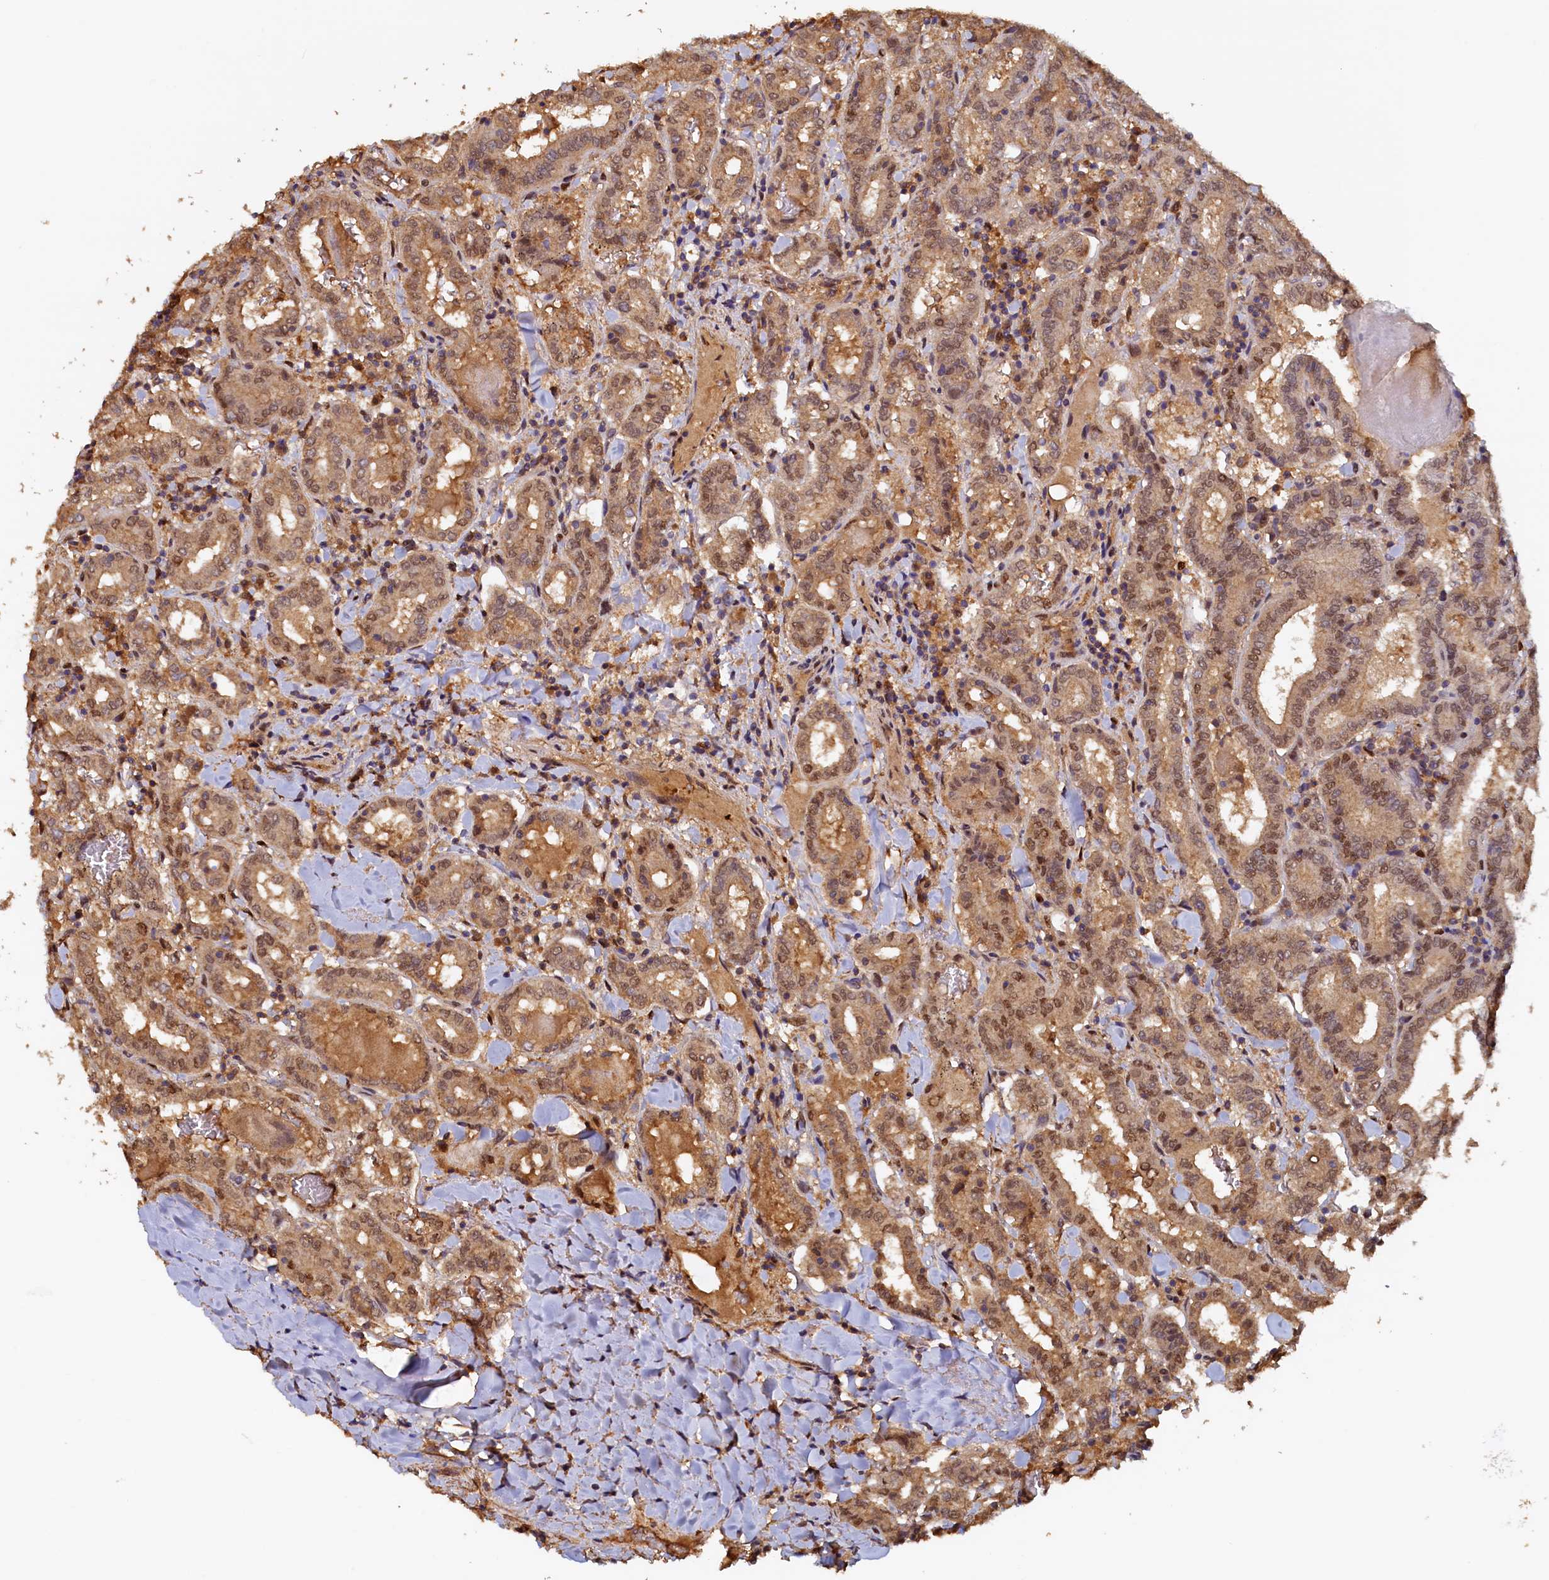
{"staining": {"intensity": "moderate", "quantity": ">75%", "location": "cytoplasmic/membranous,nuclear"}, "tissue": "thyroid cancer", "cell_type": "Tumor cells", "image_type": "cancer", "snomed": [{"axis": "morphology", "description": "Papillary adenocarcinoma, NOS"}, {"axis": "topography", "description": "Thyroid gland"}], "caption": "Thyroid cancer (papillary adenocarcinoma) tissue demonstrates moderate cytoplasmic/membranous and nuclear positivity in approximately >75% of tumor cells, visualized by immunohistochemistry. The staining was performed using DAB (3,3'-diaminobenzidine) to visualize the protein expression in brown, while the nuclei were stained in blue with hematoxylin (Magnification: 20x).", "gene": "UBL7", "patient": {"sex": "female", "age": 72}}